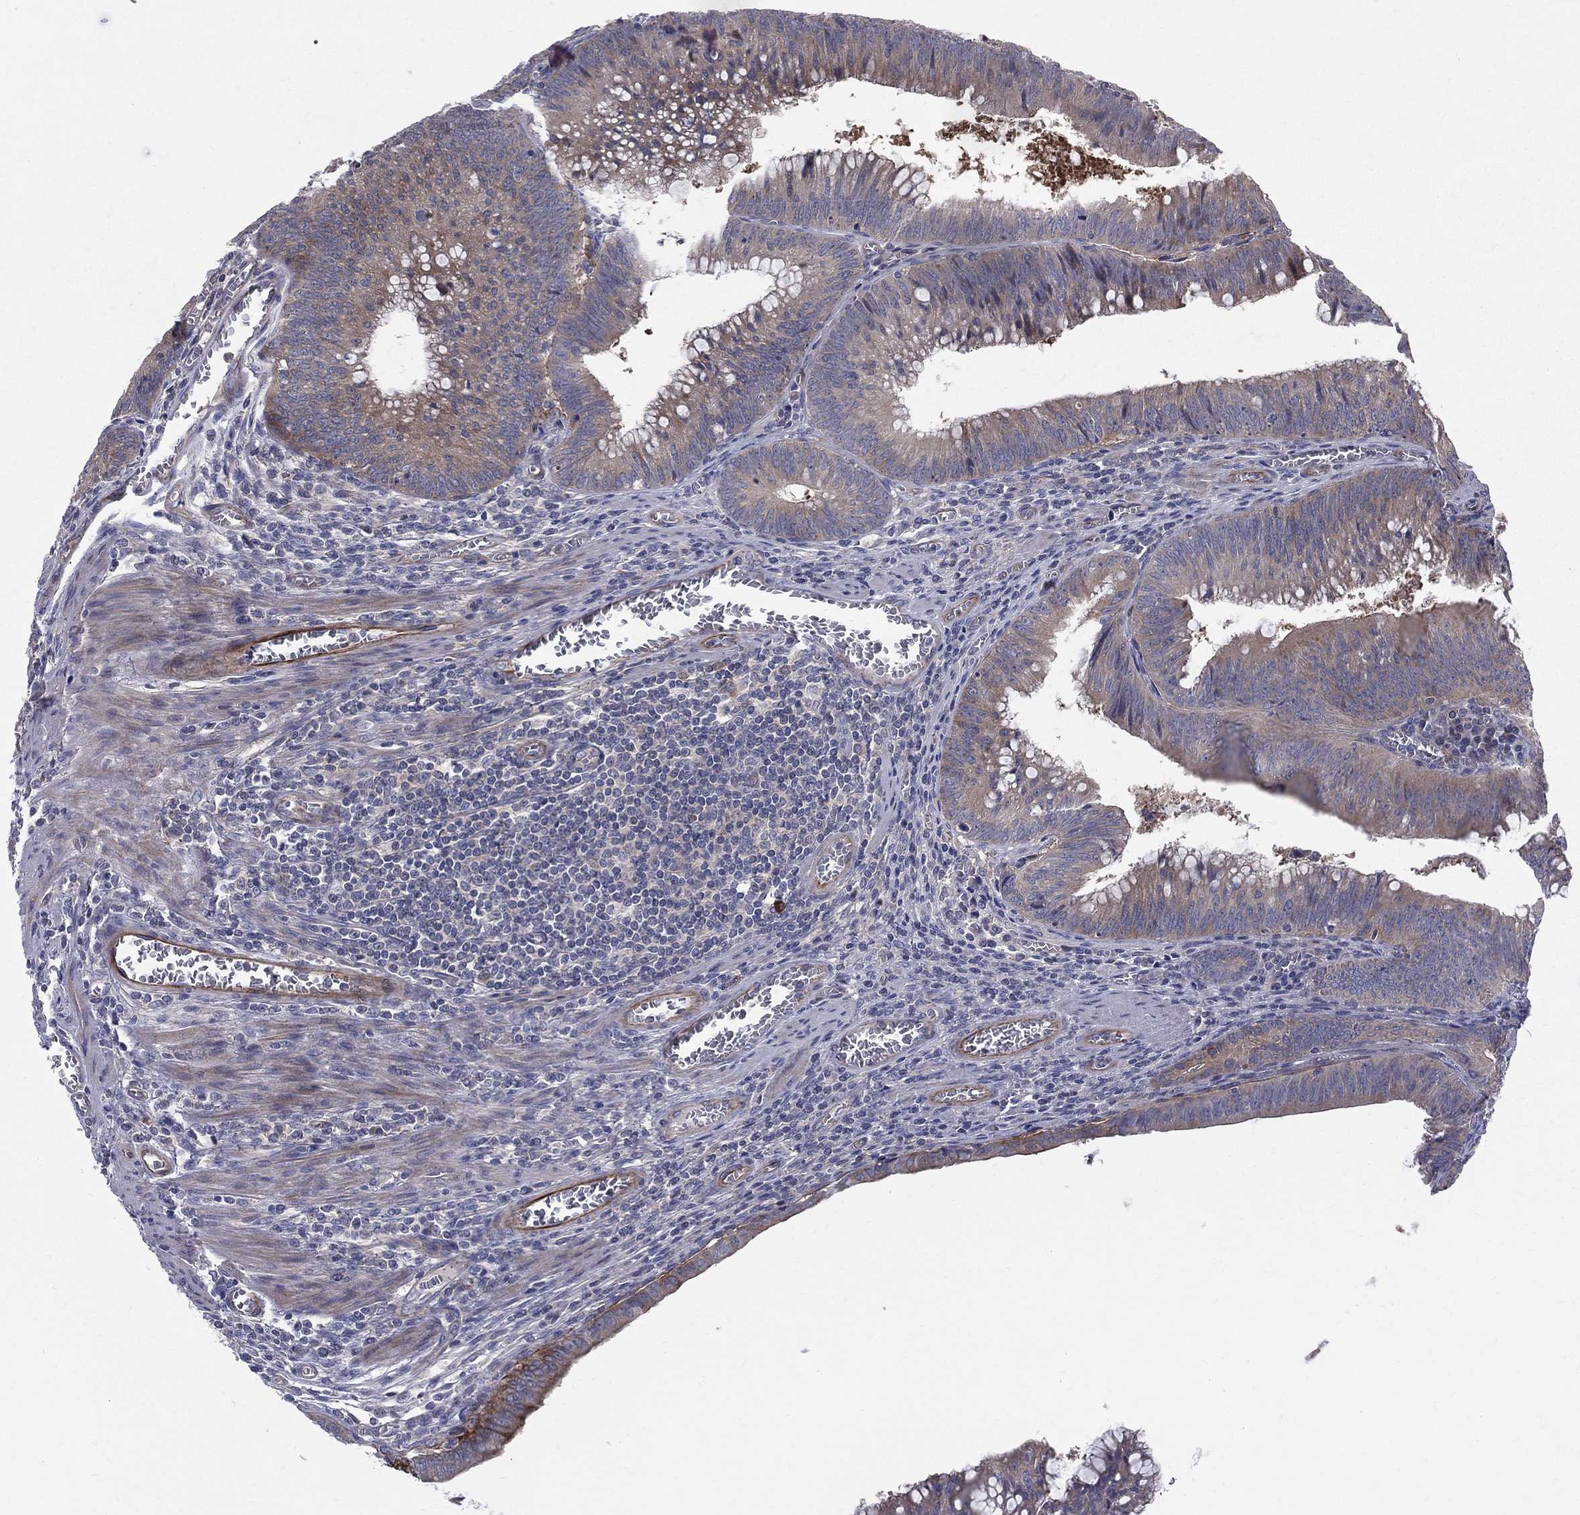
{"staining": {"intensity": "moderate", "quantity": "<25%", "location": "cytoplasmic/membranous"}, "tissue": "colorectal cancer", "cell_type": "Tumor cells", "image_type": "cancer", "snomed": [{"axis": "morphology", "description": "Adenocarcinoma, NOS"}, {"axis": "topography", "description": "Rectum"}], "caption": "Colorectal adenocarcinoma stained with a protein marker shows moderate staining in tumor cells.", "gene": "POMZP3", "patient": {"sex": "female", "age": 72}}